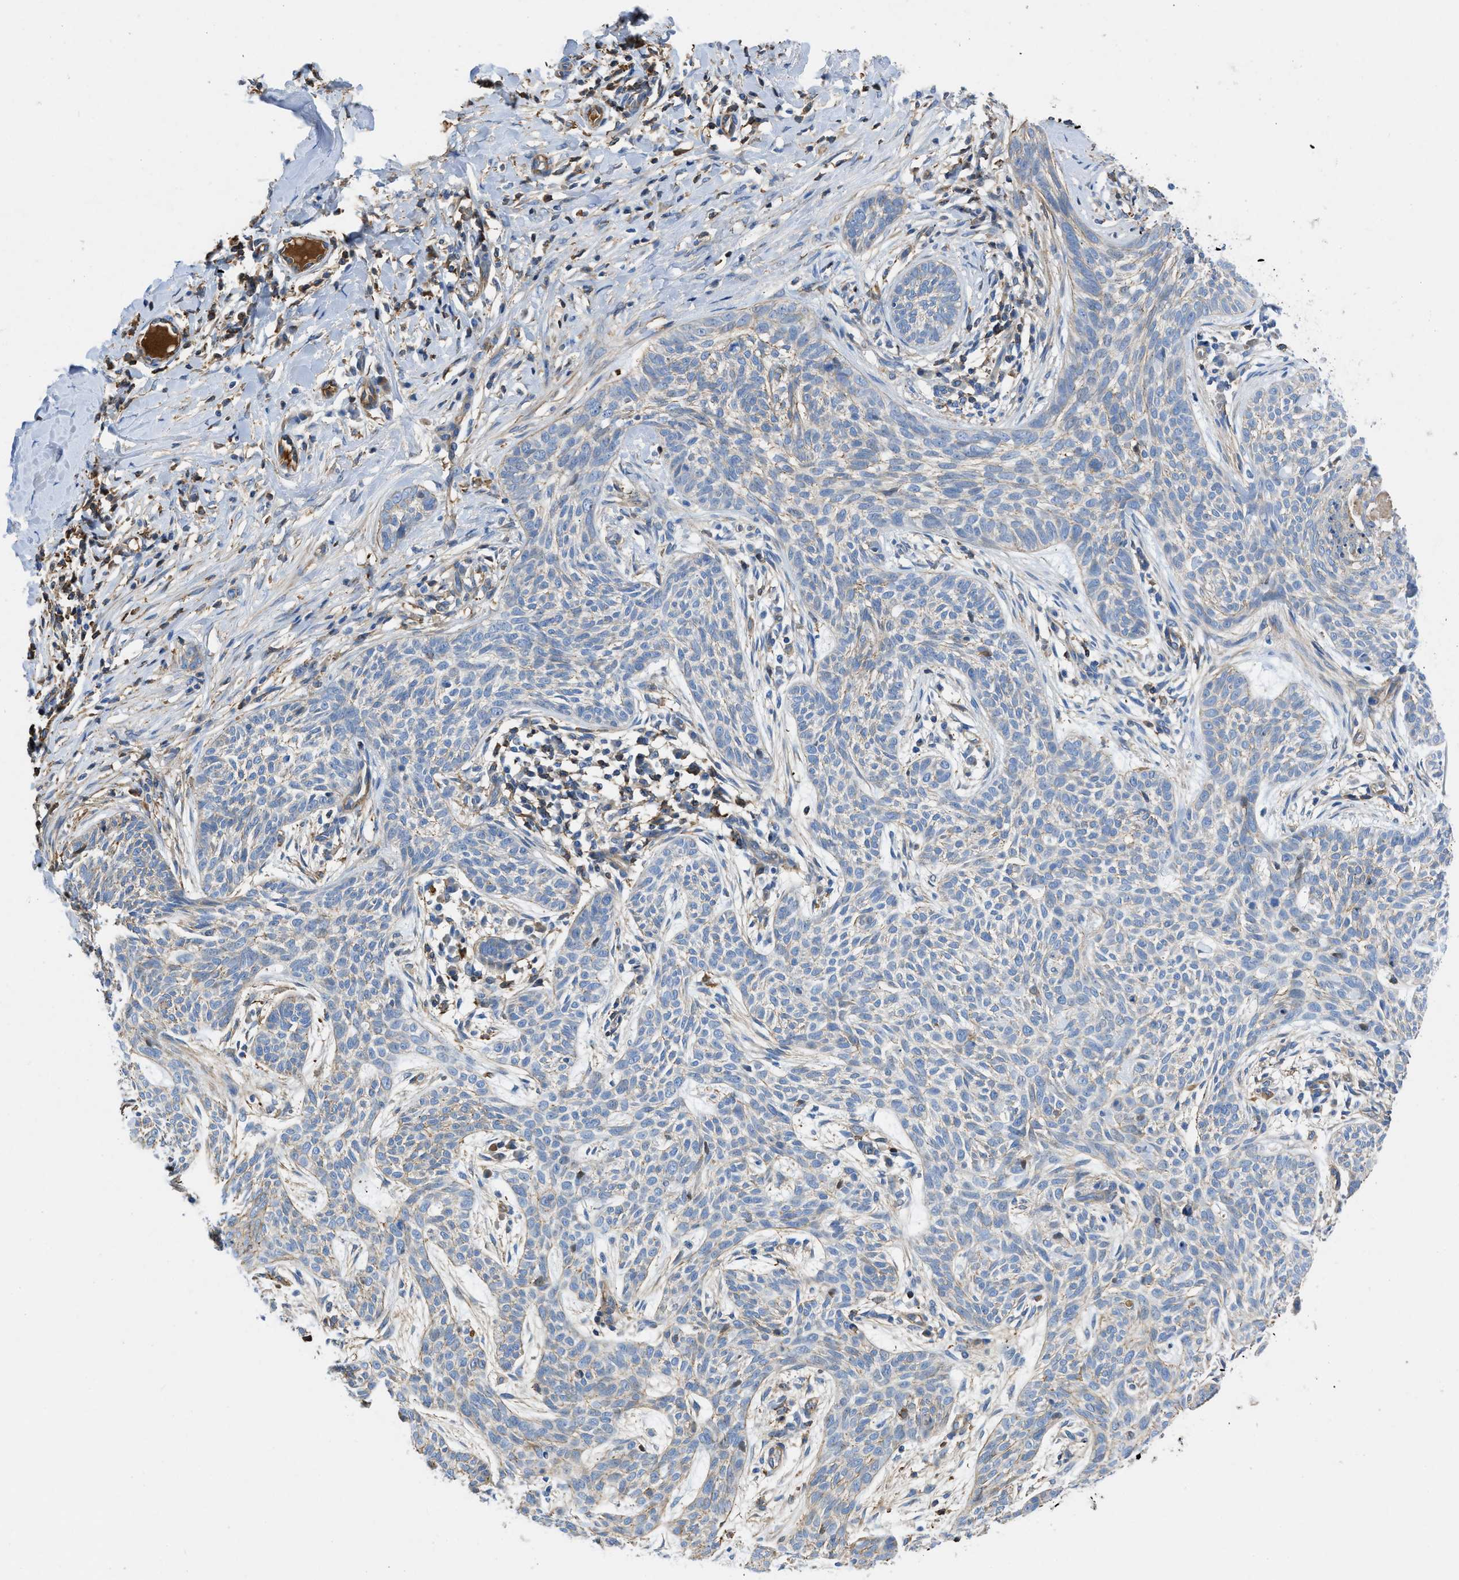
{"staining": {"intensity": "weak", "quantity": "<25%", "location": "cytoplasmic/membranous"}, "tissue": "skin cancer", "cell_type": "Tumor cells", "image_type": "cancer", "snomed": [{"axis": "morphology", "description": "Basal cell carcinoma"}, {"axis": "topography", "description": "Skin"}], "caption": "A micrograph of human skin cancer is negative for staining in tumor cells.", "gene": "ATP6V0D1", "patient": {"sex": "female", "age": 59}}